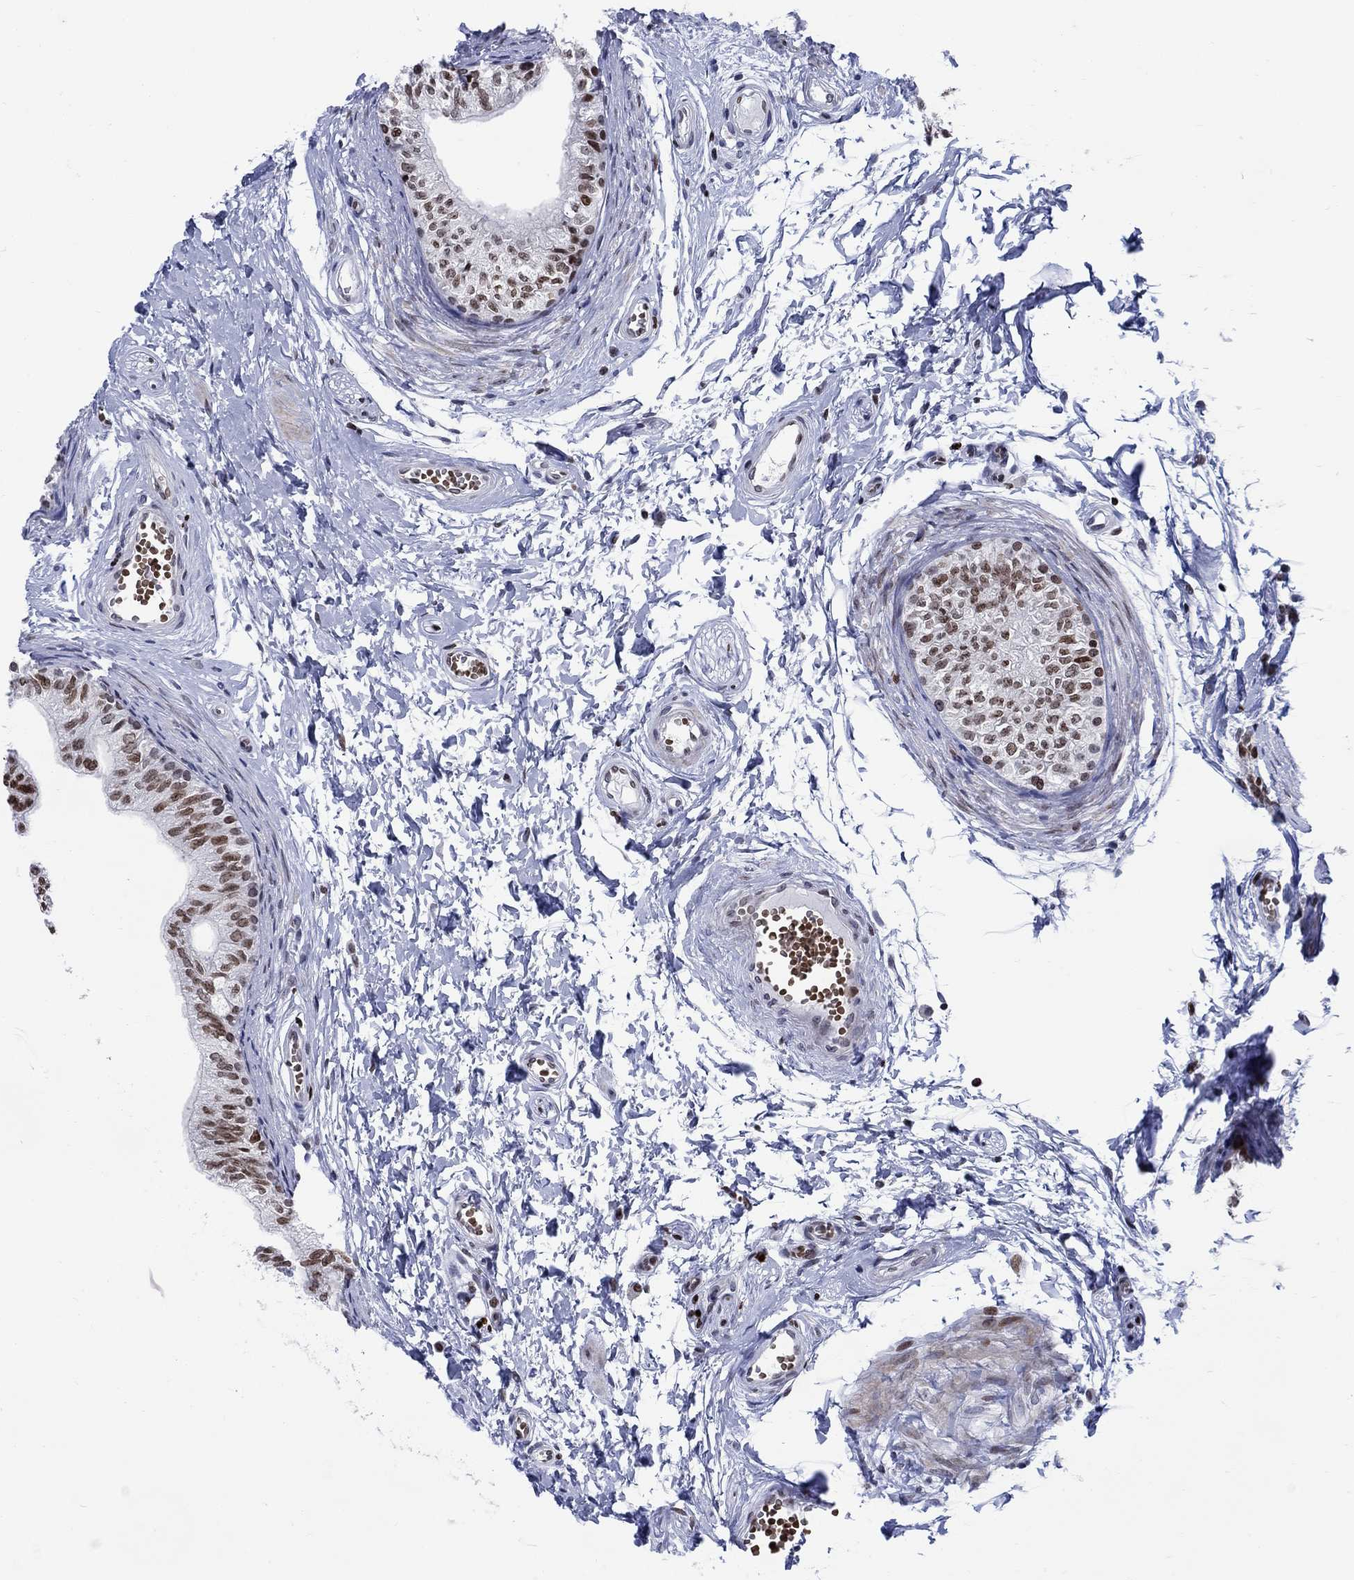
{"staining": {"intensity": "strong", "quantity": ">75%", "location": "nuclear"}, "tissue": "epididymis", "cell_type": "Glandular cells", "image_type": "normal", "snomed": [{"axis": "morphology", "description": "Normal tissue, NOS"}, {"axis": "topography", "description": "Epididymis"}], "caption": "Immunohistochemistry (IHC) of normal human epididymis displays high levels of strong nuclear positivity in approximately >75% of glandular cells.", "gene": "HMGA1", "patient": {"sex": "male", "age": 22}}